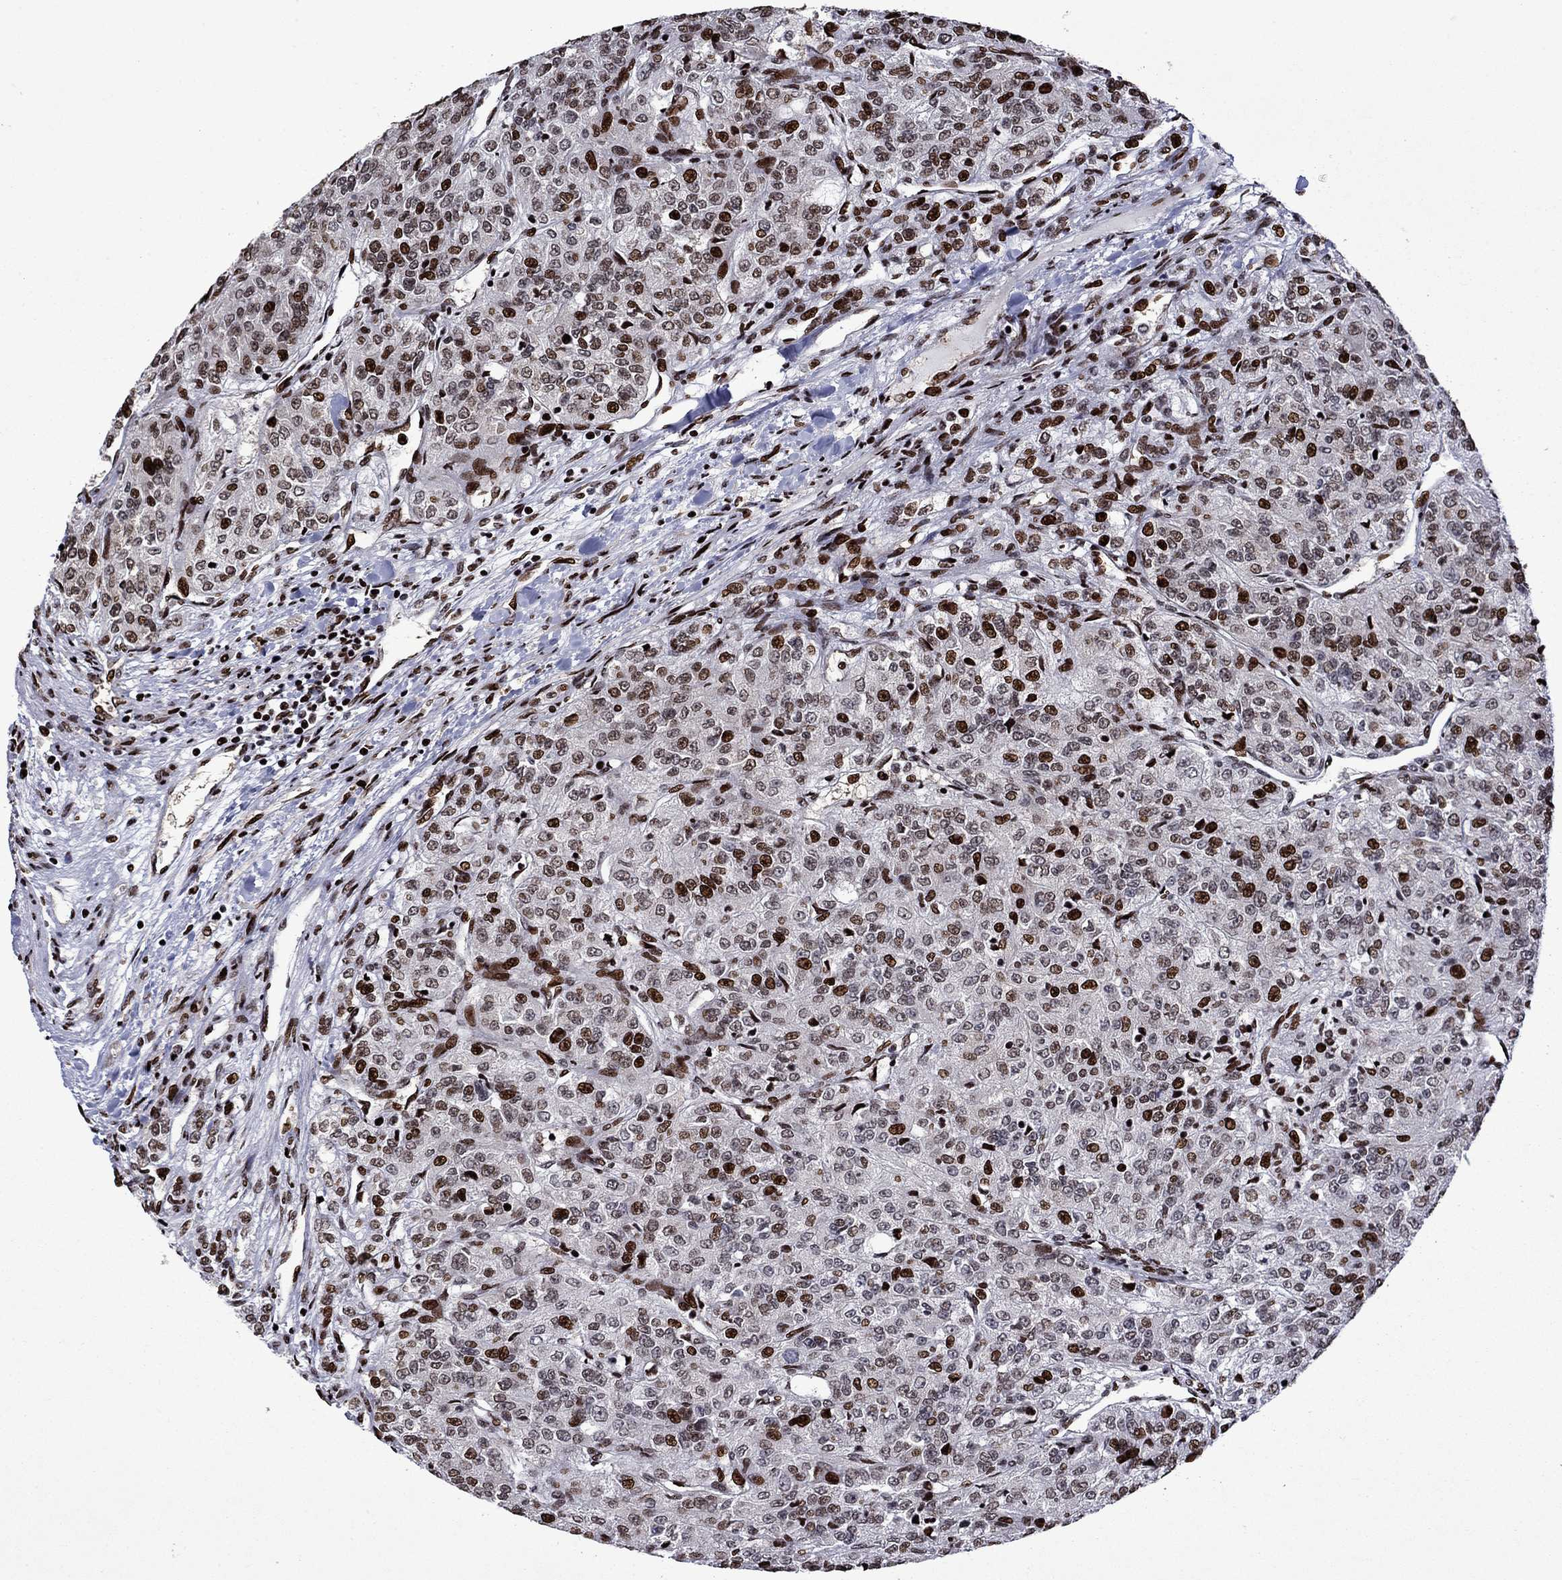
{"staining": {"intensity": "strong", "quantity": "25%-75%", "location": "nuclear"}, "tissue": "renal cancer", "cell_type": "Tumor cells", "image_type": "cancer", "snomed": [{"axis": "morphology", "description": "Adenocarcinoma, NOS"}, {"axis": "topography", "description": "Kidney"}], "caption": "This is a micrograph of immunohistochemistry (IHC) staining of adenocarcinoma (renal), which shows strong staining in the nuclear of tumor cells.", "gene": "LIMK1", "patient": {"sex": "female", "age": 63}}